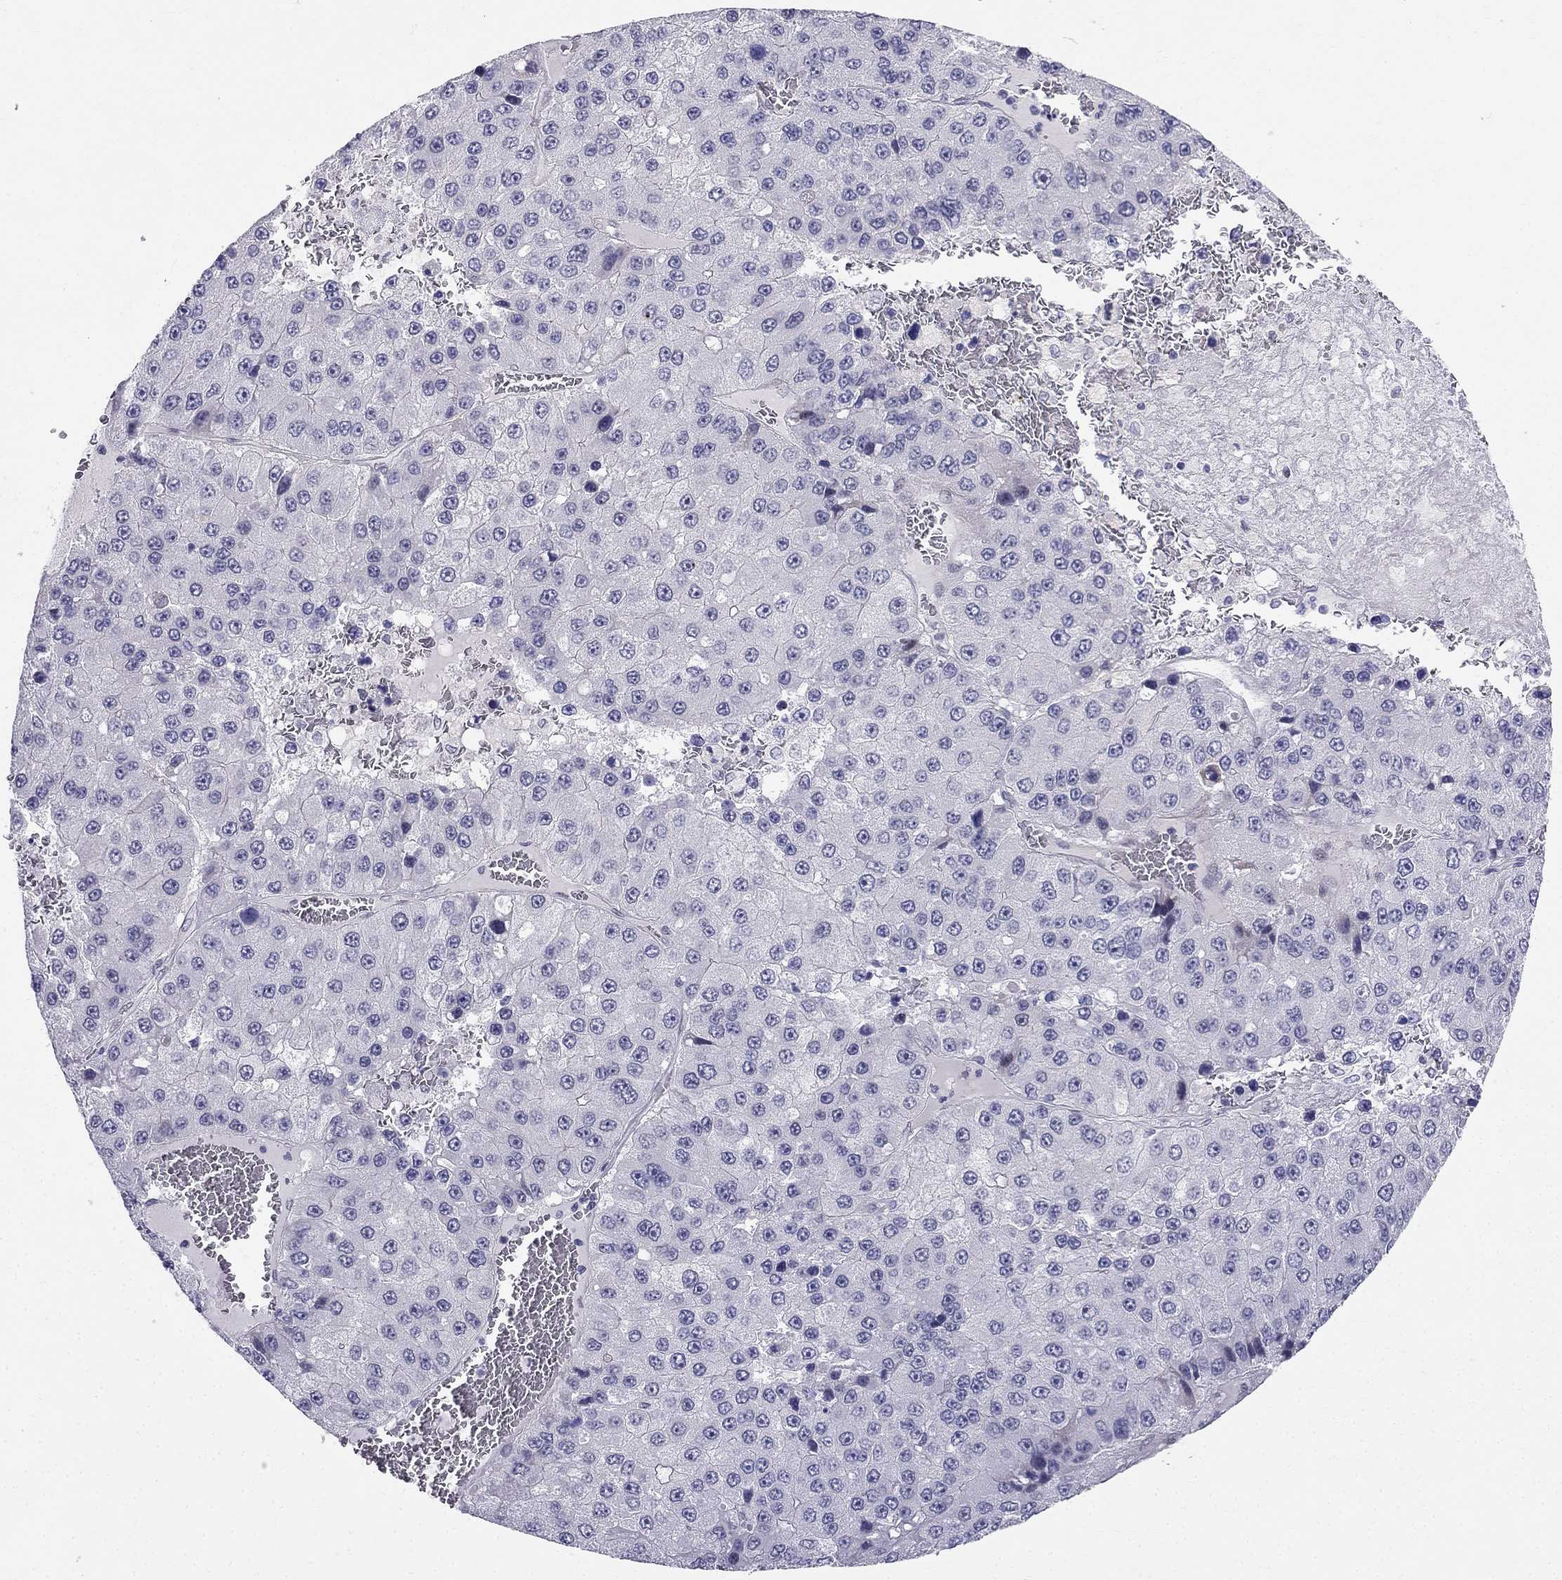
{"staining": {"intensity": "negative", "quantity": "none", "location": "none"}, "tissue": "liver cancer", "cell_type": "Tumor cells", "image_type": "cancer", "snomed": [{"axis": "morphology", "description": "Carcinoma, Hepatocellular, NOS"}, {"axis": "topography", "description": "Liver"}], "caption": "Immunohistochemistry (IHC) micrograph of neoplastic tissue: liver cancer (hepatocellular carcinoma) stained with DAB demonstrates no significant protein expression in tumor cells. (Immunohistochemistry (IHC), brightfield microscopy, high magnification).", "gene": "BAG5", "patient": {"sex": "female", "age": 73}}